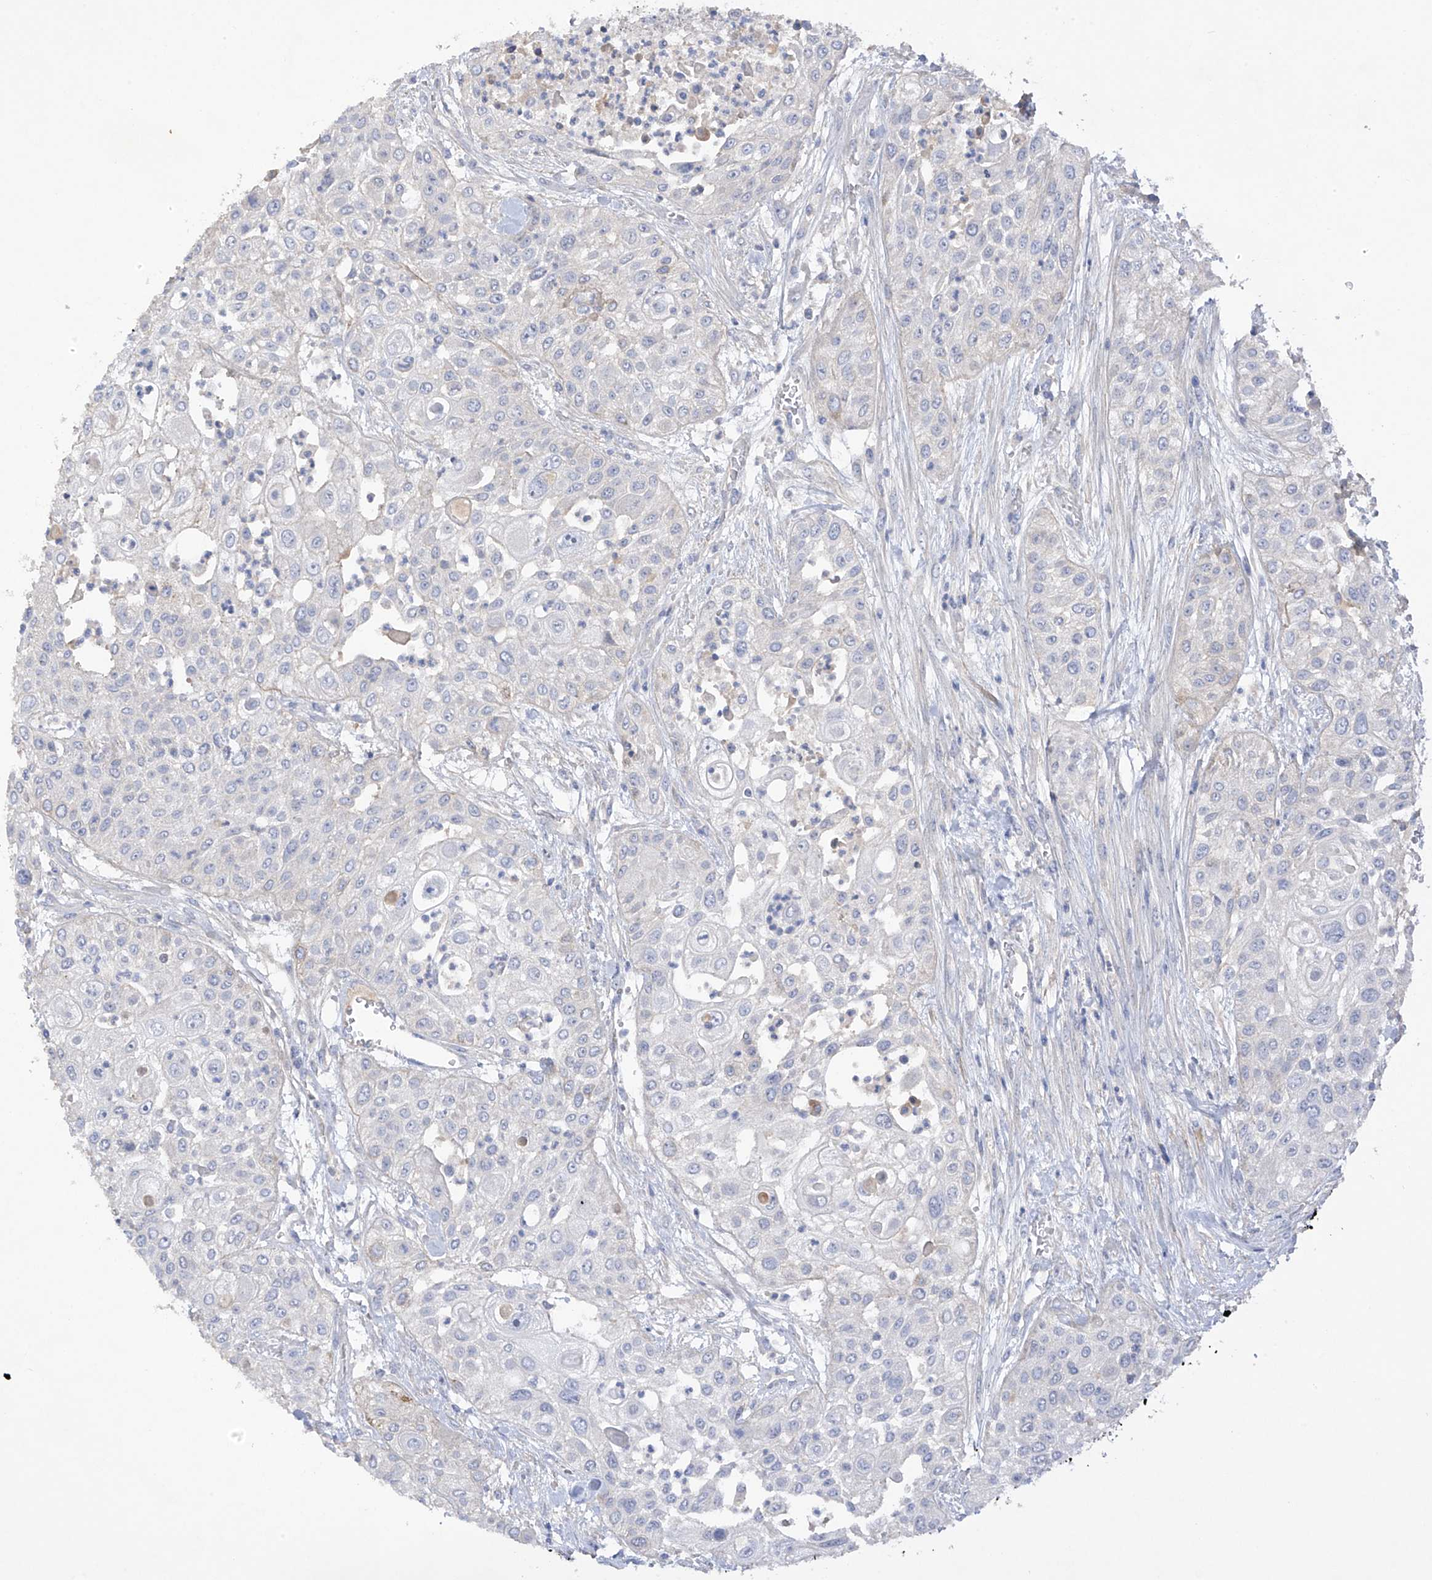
{"staining": {"intensity": "negative", "quantity": "none", "location": "none"}, "tissue": "urothelial cancer", "cell_type": "Tumor cells", "image_type": "cancer", "snomed": [{"axis": "morphology", "description": "Urothelial carcinoma, High grade"}, {"axis": "topography", "description": "Urinary bladder"}], "caption": "High power microscopy histopathology image of an immunohistochemistry image of urothelial cancer, revealing no significant expression in tumor cells. (Immunohistochemistry, brightfield microscopy, high magnification).", "gene": "PRSS12", "patient": {"sex": "female", "age": 79}}